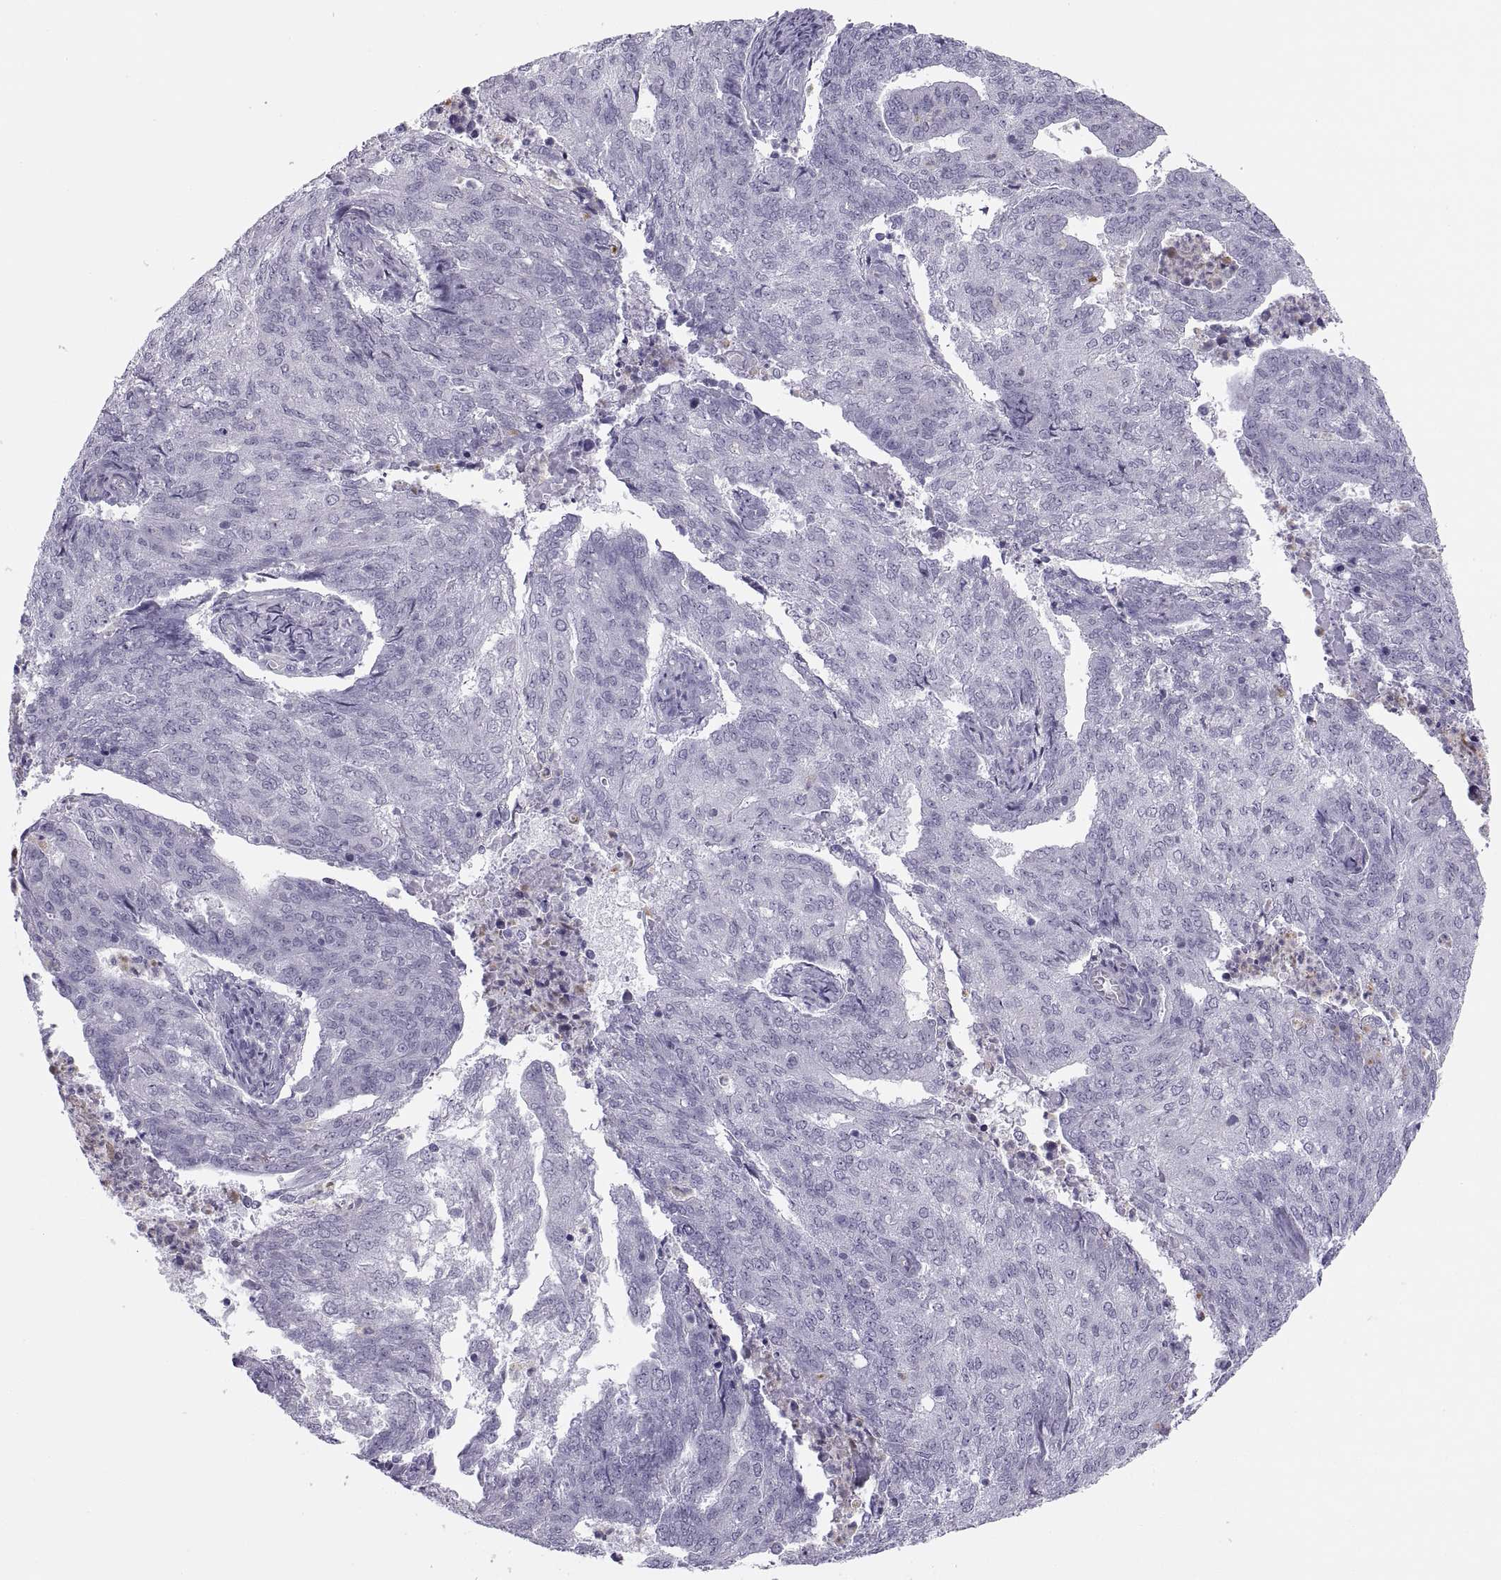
{"staining": {"intensity": "negative", "quantity": "none", "location": "none"}, "tissue": "endometrial cancer", "cell_type": "Tumor cells", "image_type": "cancer", "snomed": [{"axis": "morphology", "description": "Adenocarcinoma, NOS"}, {"axis": "topography", "description": "Endometrium"}], "caption": "DAB immunohistochemical staining of endometrial adenocarcinoma reveals no significant staining in tumor cells.", "gene": "C3orf22", "patient": {"sex": "female", "age": 82}}